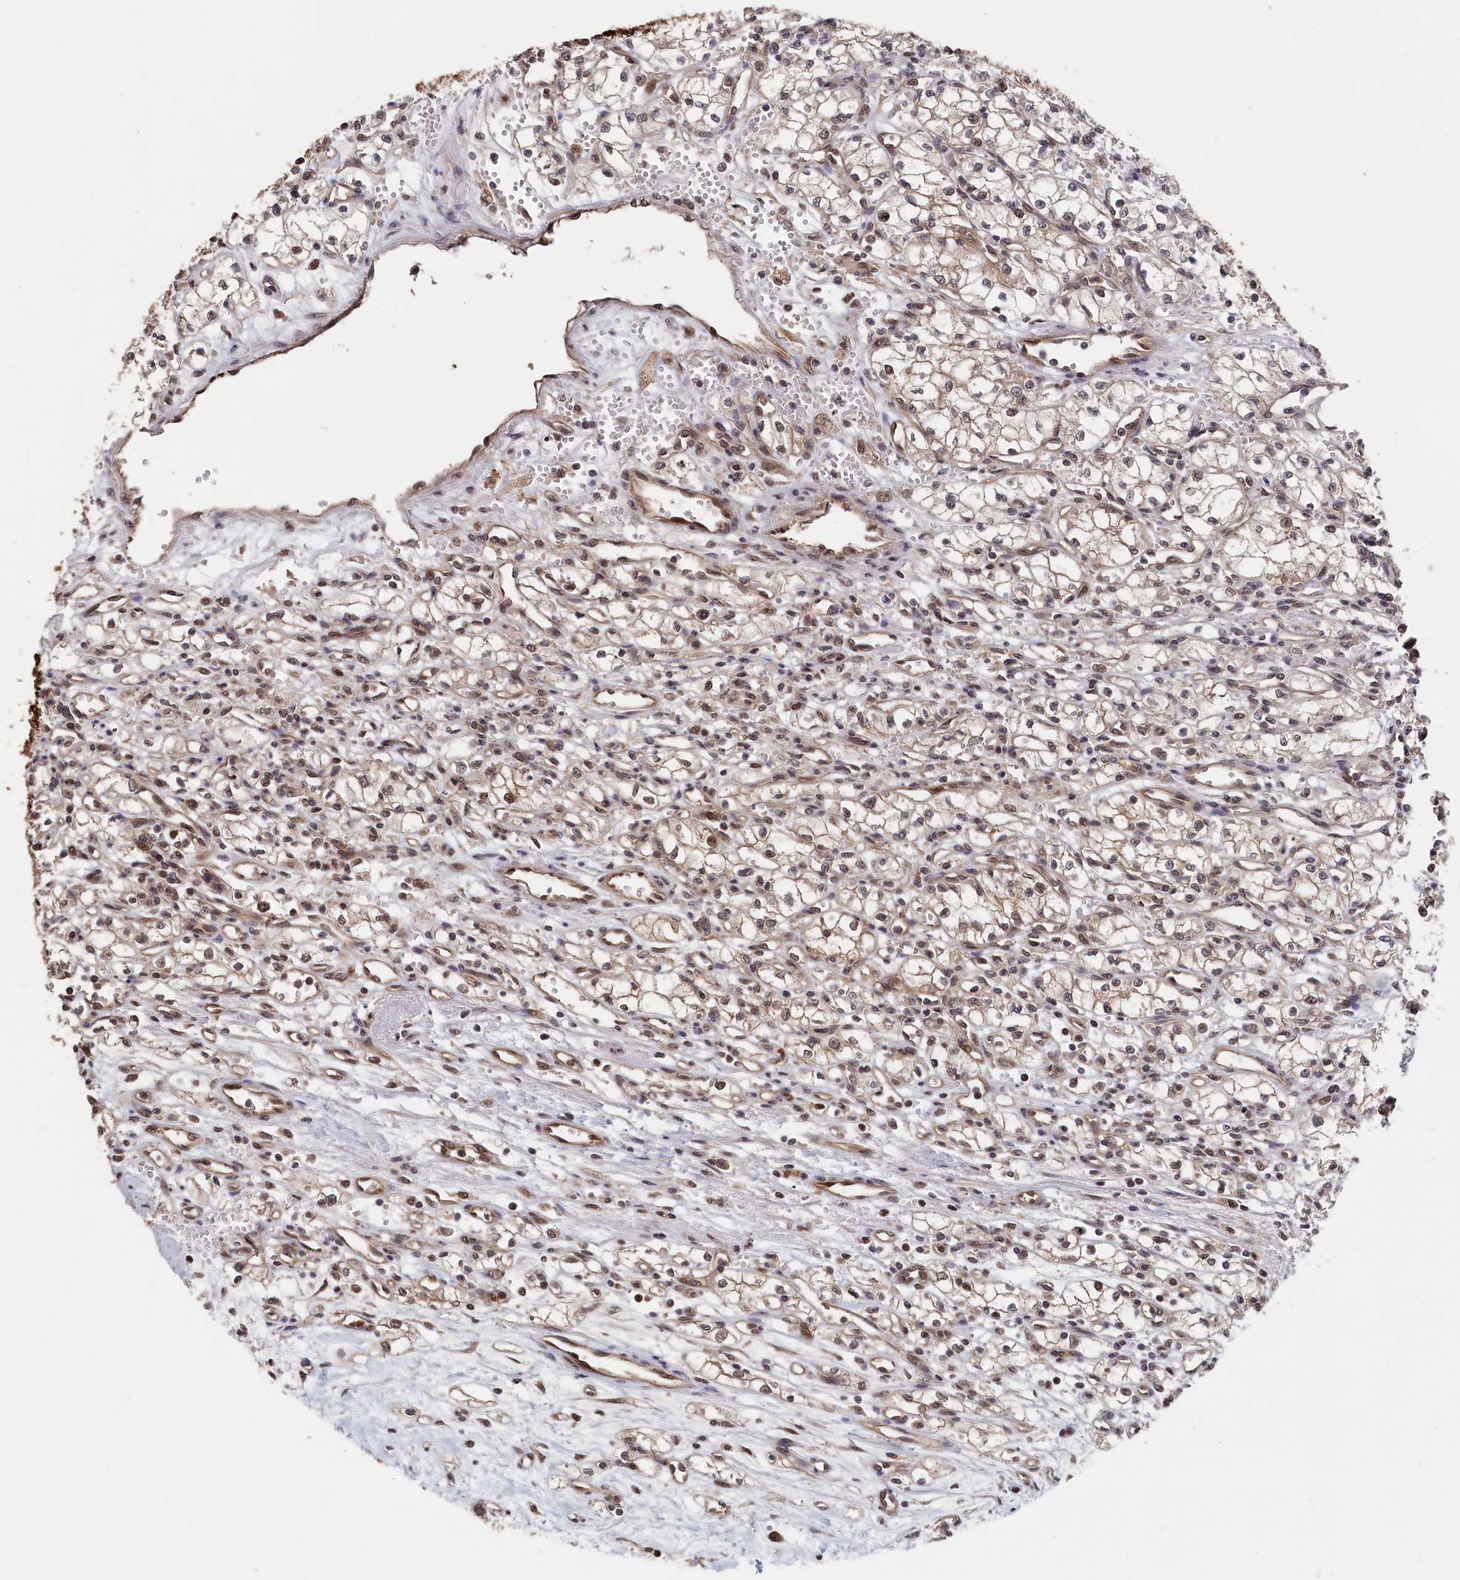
{"staining": {"intensity": "weak", "quantity": "25%-75%", "location": "nuclear"}, "tissue": "renal cancer", "cell_type": "Tumor cells", "image_type": "cancer", "snomed": [{"axis": "morphology", "description": "Normal tissue, NOS"}, {"axis": "morphology", "description": "Adenocarcinoma, NOS"}, {"axis": "topography", "description": "Kidney"}], "caption": "Renal cancer (adenocarcinoma) tissue displays weak nuclear positivity in approximately 25%-75% of tumor cells, visualized by immunohistochemistry.", "gene": "PLP2", "patient": {"sex": "male", "age": 59}}